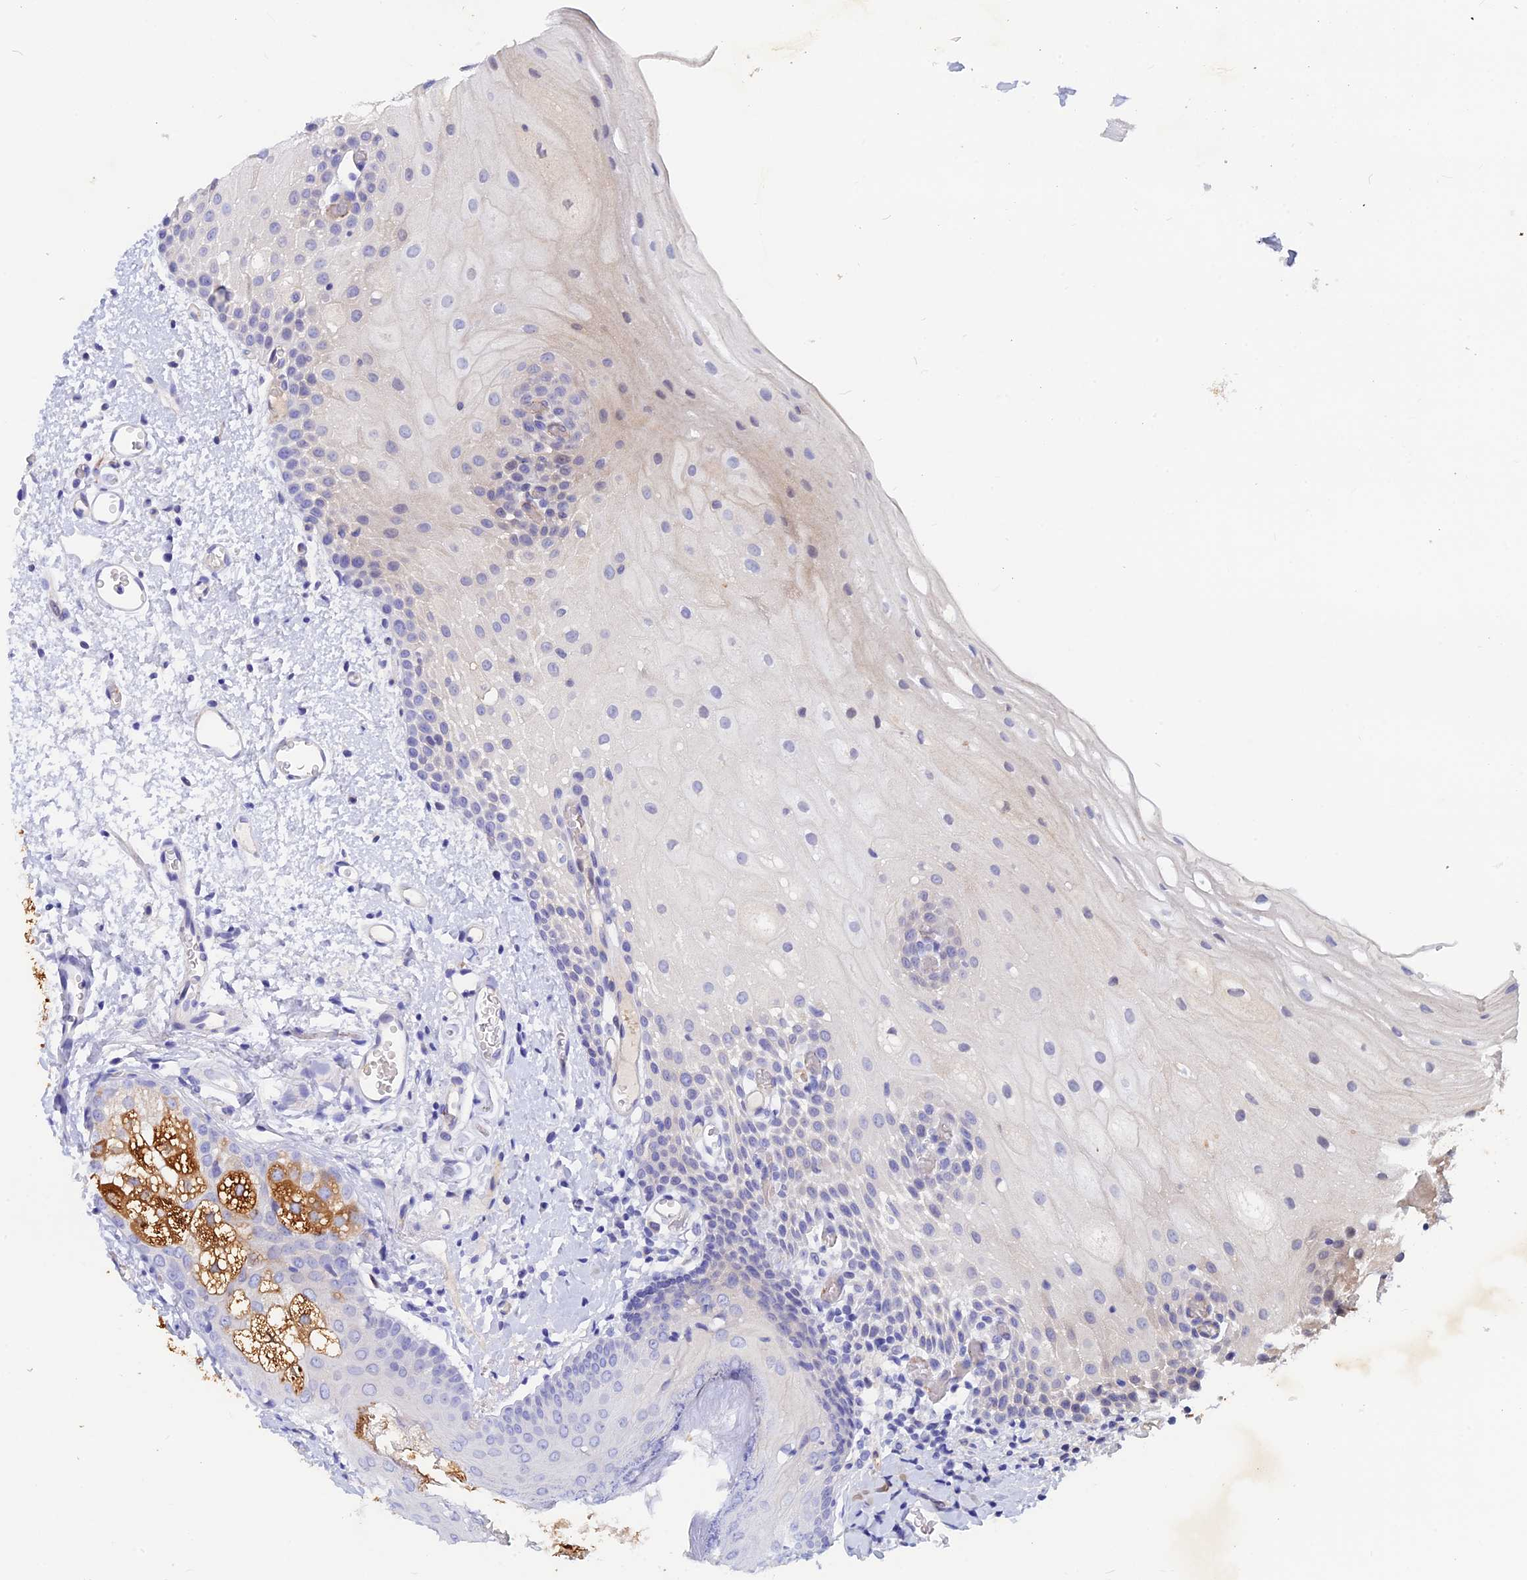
{"staining": {"intensity": "negative", "quantity": "none", "location": "none"}, "tissue": "oral mucosa", "cell_type": "Squamous epithelial cells", "image_type": "normal", "snomed": [{"axis": "morphology", "description": "Normal tissue, NOS"}, {"axis": "morphology", "description": "Squamous cell carcinoma, NOS"}, {"axis": "topography", "description": "Oral tissue"}, {"axis": "topography", "description": "Head-Neck"}], "caption": "IHC photomicrograph of normal oral mucosa: oral mucosa stained with DAB reveals no significant protein expression in squamous epithelial cells.", "gene": "GK5", "patient": {"sex": "female", "age": 70}}